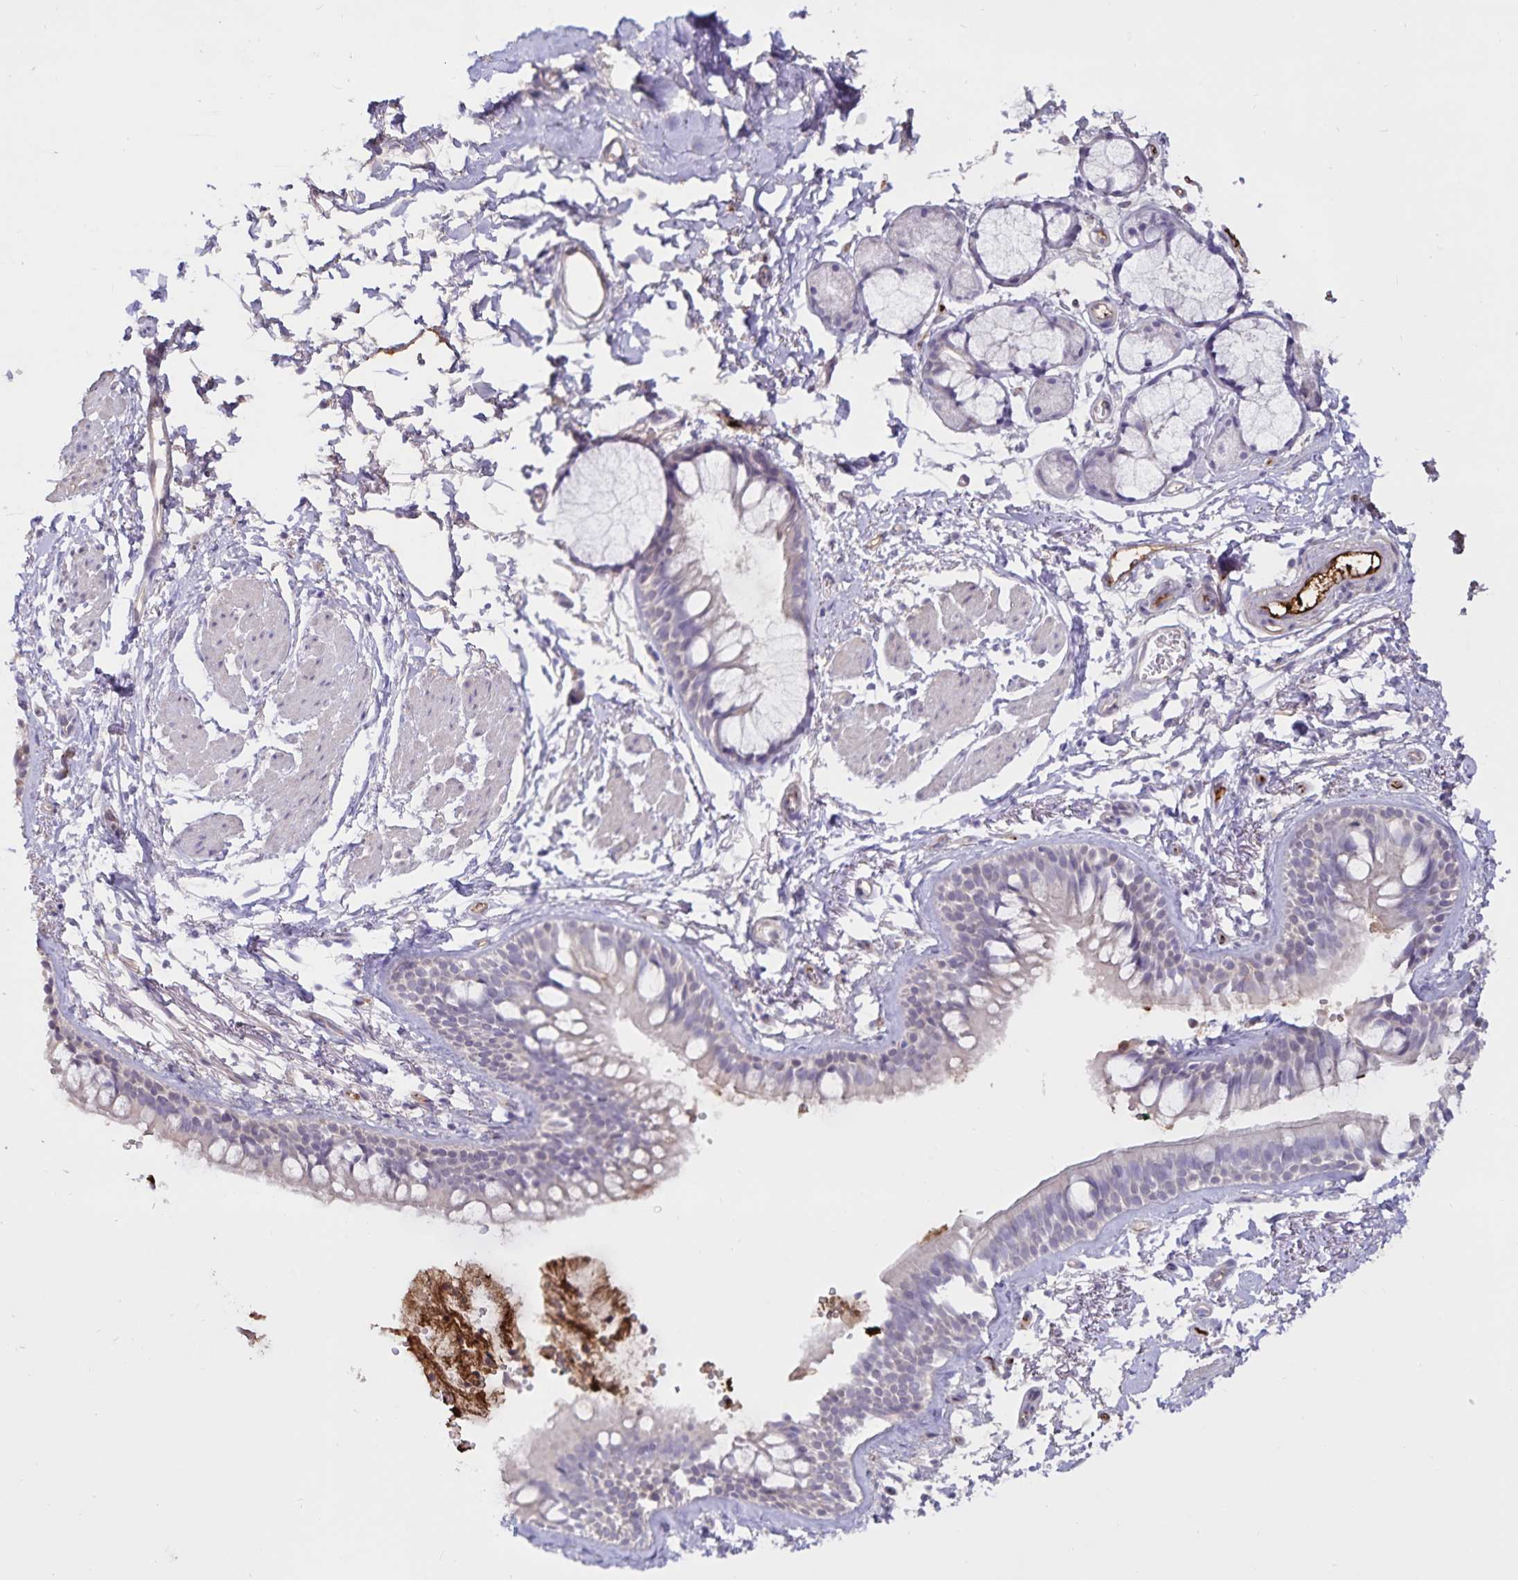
{"staining": {"intensity": "negative", "quantity": "none", "location": "none"}, "tissue": "bronchus", "cell_type": "Respiratory epithelial cells", "image_type": "normal", "snomed": [{"axis": "morphology", "description": "Normal tissue, NOS"}, {"axis": "topography", "description": "Cartilage tissue"}, {"axis": "topography", "description": "Bronchus"}, {"axis": "topography", "description": "Peripheral nerve tissue"}], "caption": "Human bronchus stained for a protein using IHC demonstrates no expression in respiratory epithelial cells.", "gene": "FGG", "patient": {"sex": "female", "age": 59}}